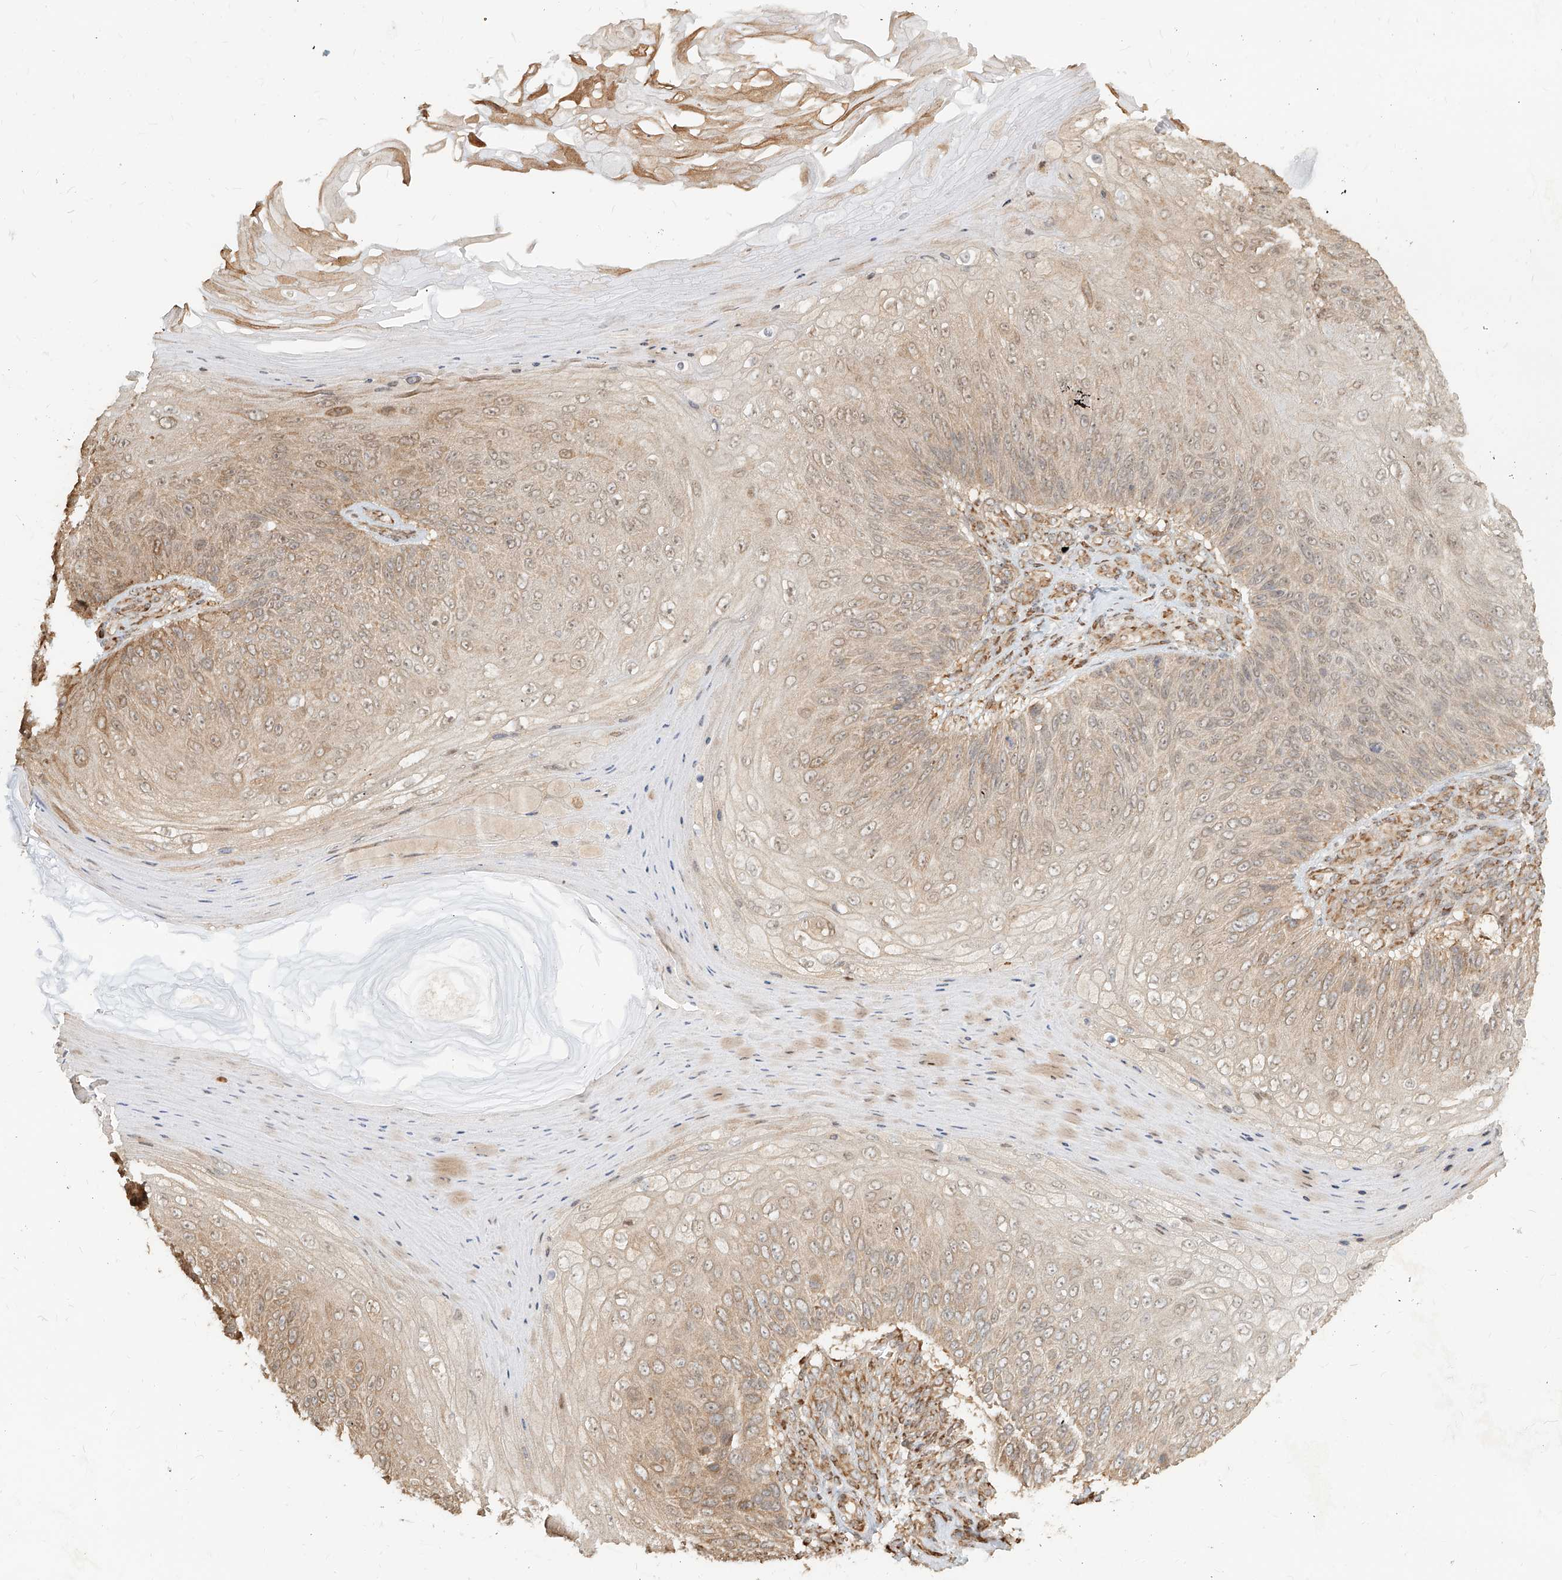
{"staining": {"intensity": "weak", "quantity": ">75%", "location": "cytoplasmic/membranous"}, "tissue": "skin cancer", "cell_type": "Tumor cells", "image_type": "cancer", "snomed": [{"axis": "morphology", "description": "Squamous cell carcinoma, NOS"}, {"axis": "topography", "description": "Skin"}], "caption": "Weak cytoplasmic/membranous protein staining is appreciated in about >75% of tumor cells in skin cancer.", "gene": "UBE2K", "patient": {"sex": "female", "age": 88}}